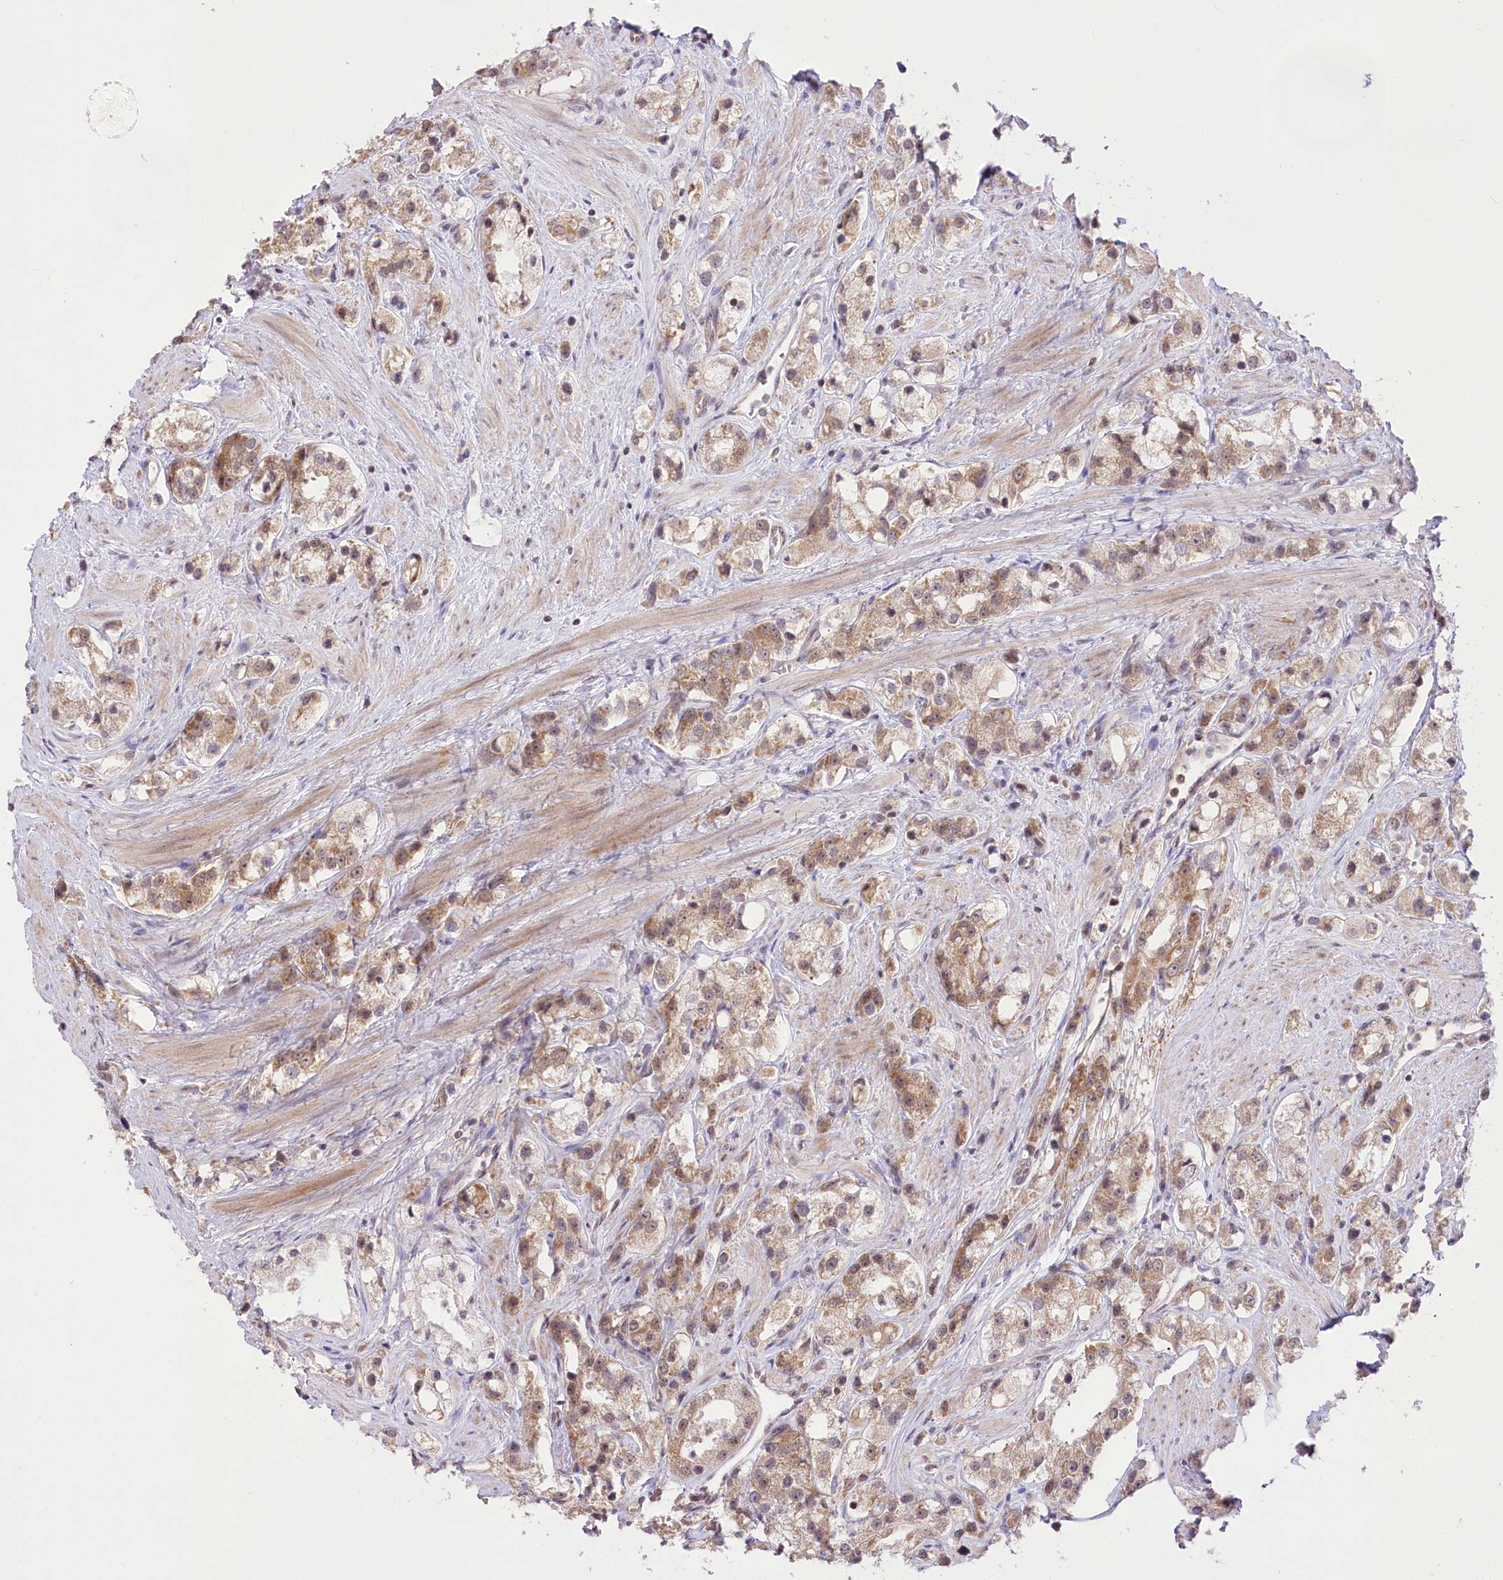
{"staining": {"intensity": "moderate", "quantity": "<25%", "location": "cytoplasmic/membranous"}, "tissue": "prostate cancer", "cell_type": "Tumor cells", "image_type": "cancer", "snomed": [{"axis": "morphology", "description": "Adenocarcinoma, NOS"}, {"axis": "topography", "description": "Prostate"}], "caption": "Prostate cancer was stained to show a protein in brown. There is low levels of moderate cytoplasmic/membranous expression in about <25% of tumor cells. The staining is performed using DAB (3,3'-diaminobenzidine) brown chromogen to label protein expression. The nuclei are counter-stained blue using hematoxylin.", "gene": "ZMAT2", "patient": {"sex": "male", "age": 79}}